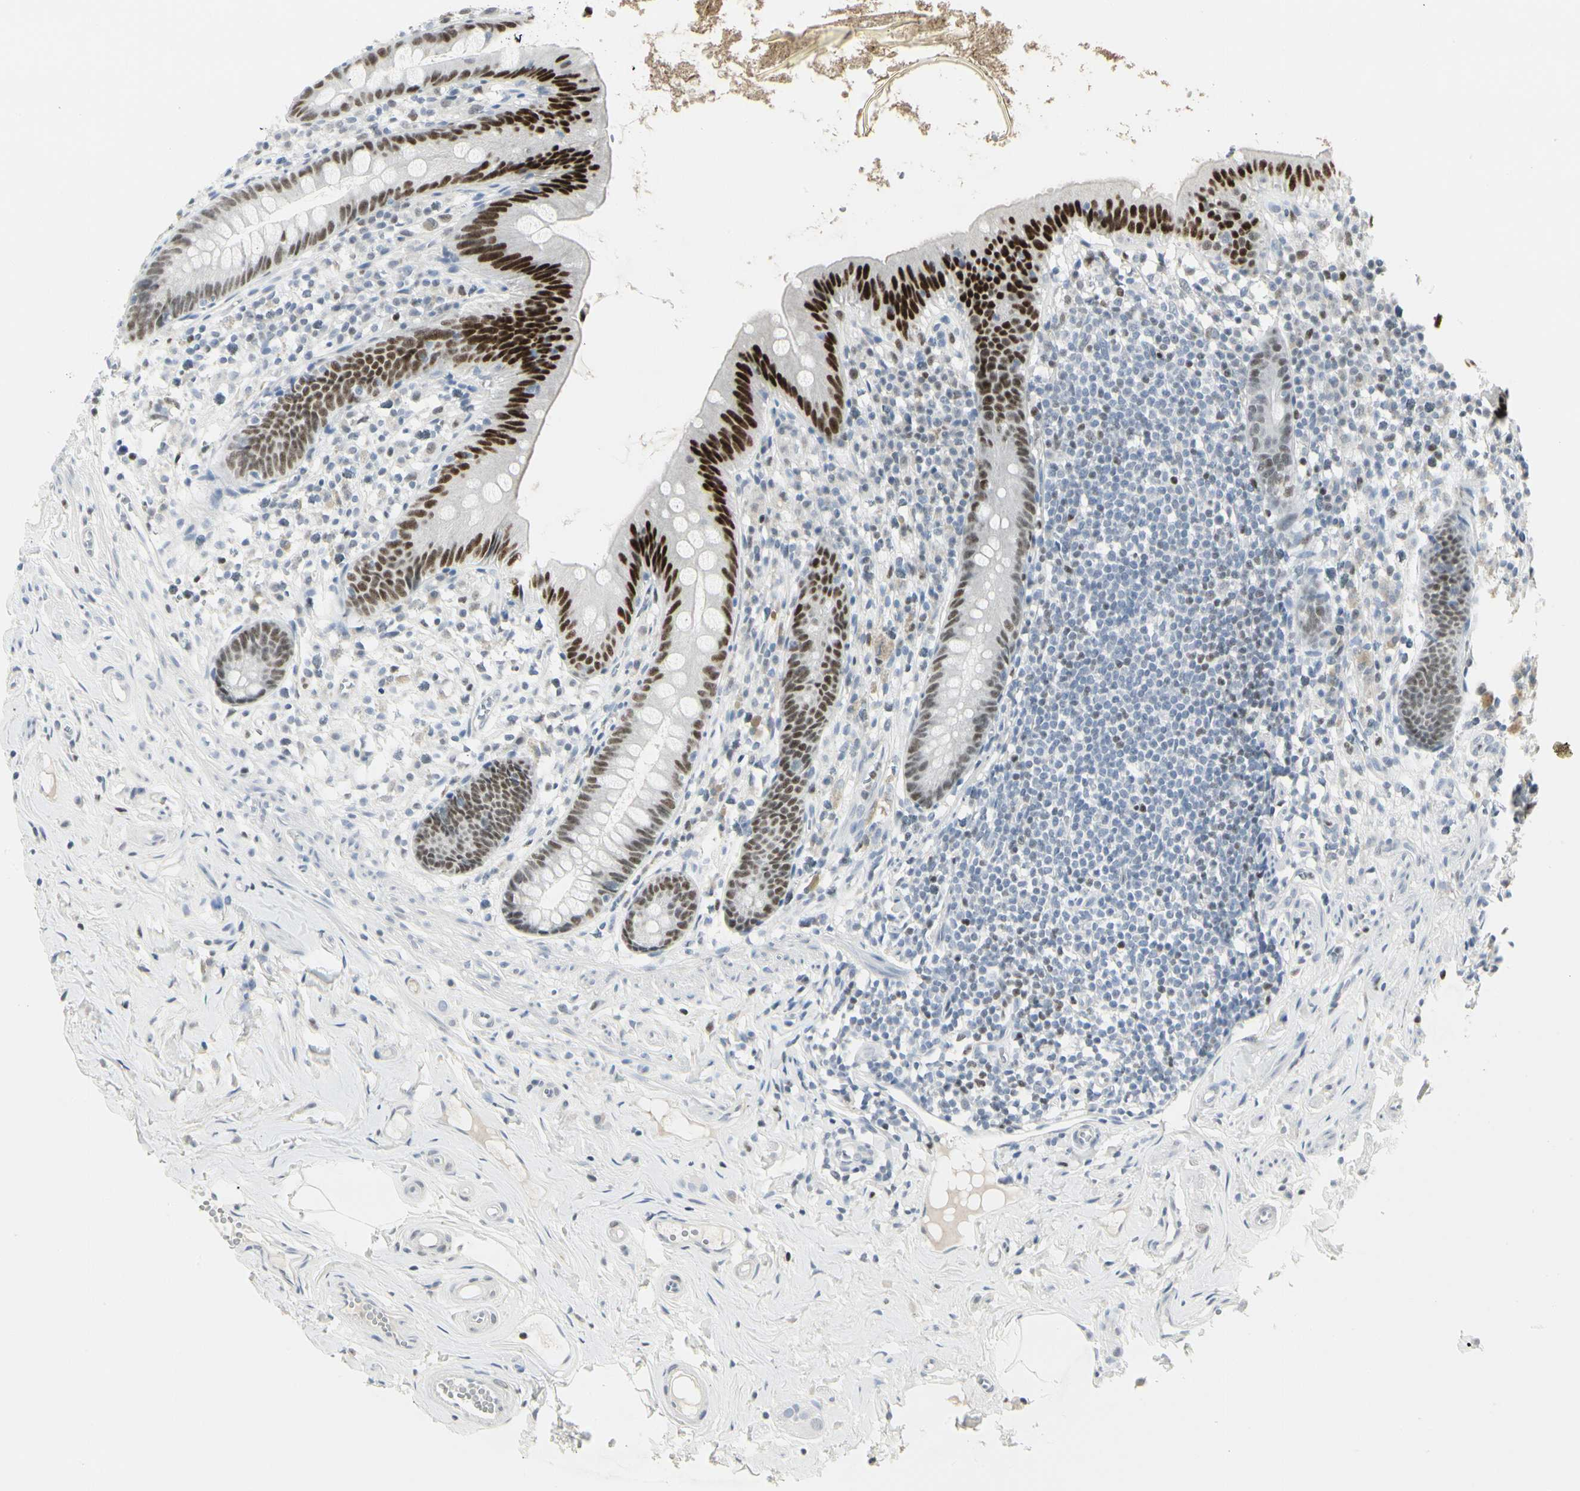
{"staining": {"intensity": "strong", "quantity": ">75%", "location": "nuclear"}, "tissue": "appendix", "cell_type": "Glandular cells", "image_type": "normal", "snomed": [{"axis": "morphology", "description": "Normal tissue, NOS"}, {"axis": "topography", "description": "Appendix"}], "caption": "Protein positivity by immunohistochemistry displays strong nuclear expression in approximately >75% of glandular cells in benign appendix.", "gene": "ZBTB7B", "patient": {"sex": "male", "age": 52}}